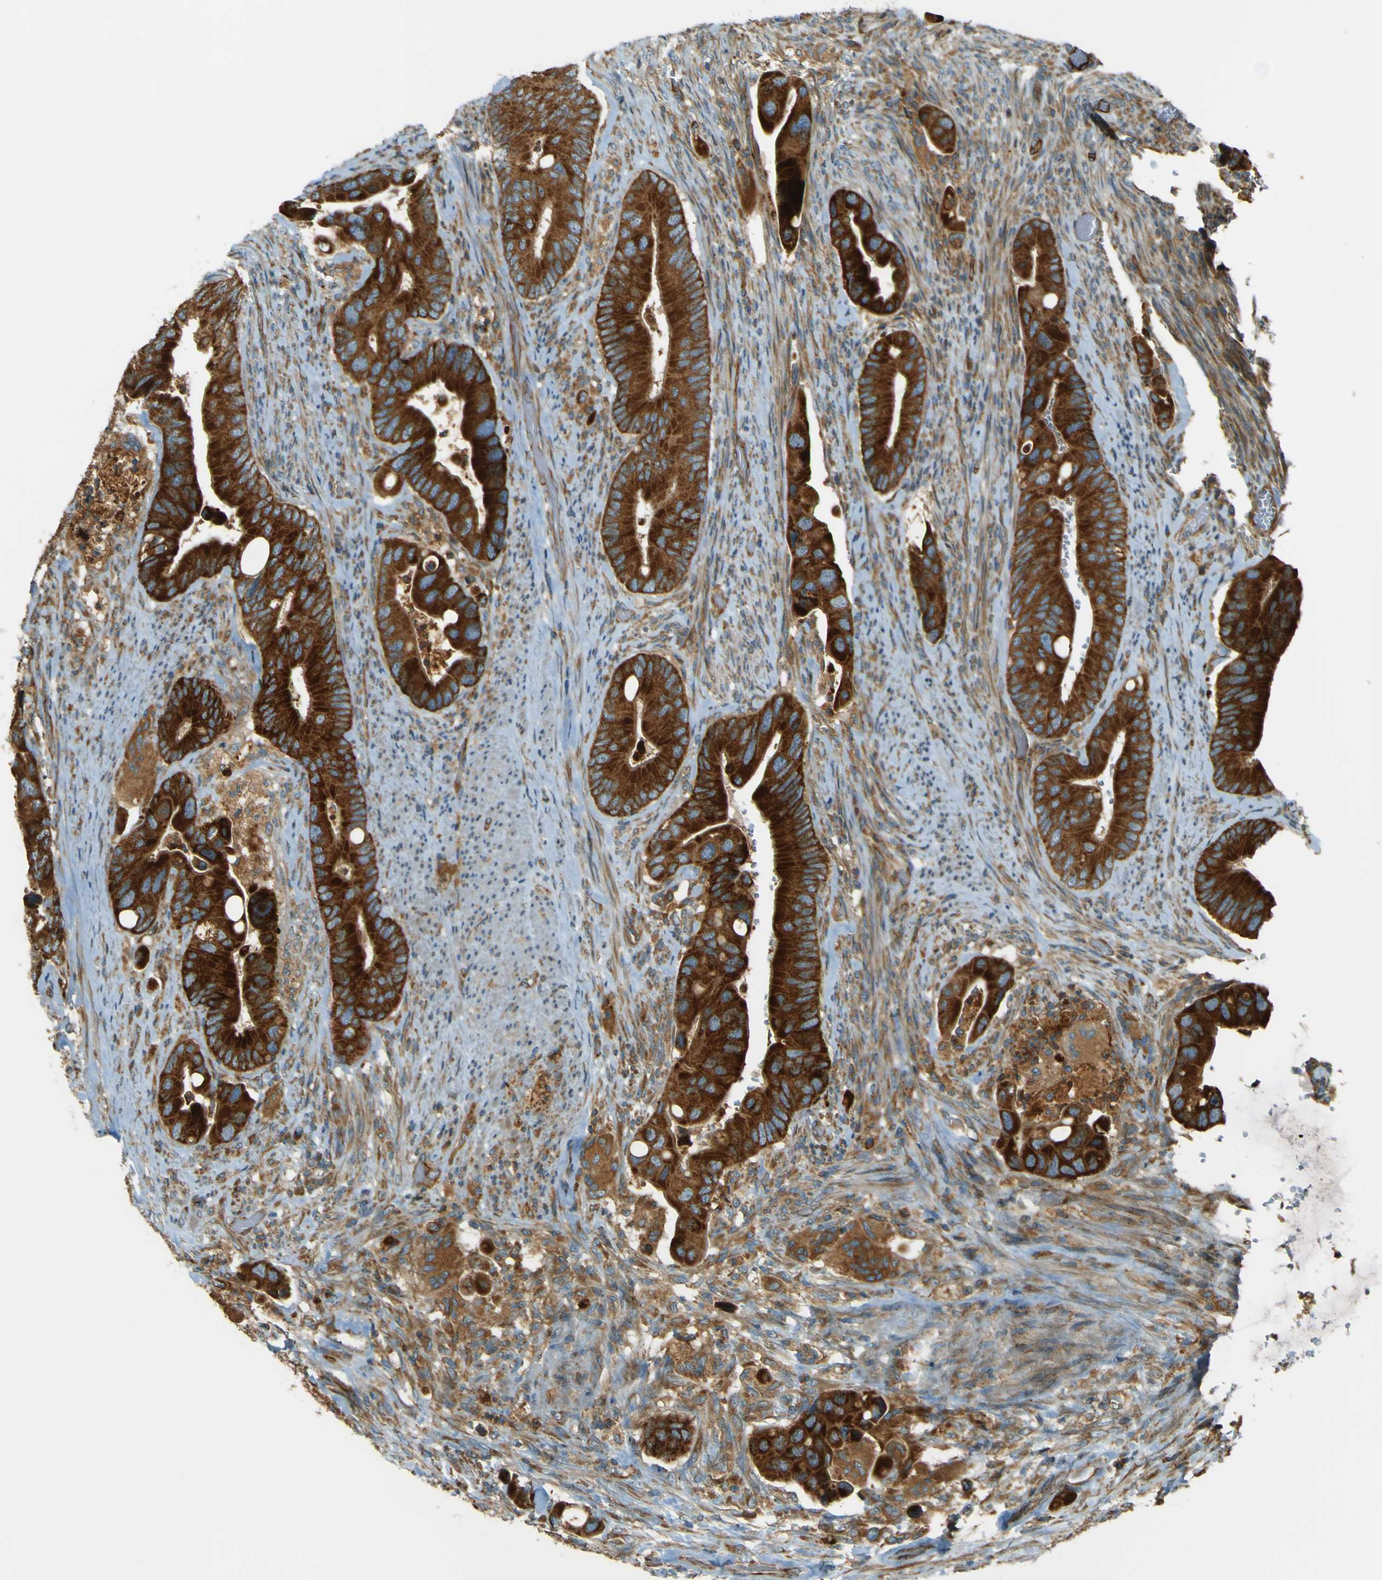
{"staining": {"intensity": "strong", "quantity": ">75%", "location": "cytoplasmic/membranous"}, "tissue": "colorectal cancer", "cell_type": "Tumor cells", "image_type": "cancer", "snomed": [{"axis": "morphology", "description": "Adenocarcinoma, NOS"}, {"axis": "topography", "description": "Rectum"}], "caption": "Colorectal adenocarcinoma tissue reveals strong cytoplasmic/membranous staining in about >75% of tumor cells (Stains: DAB in brown, nuclei in blue, Microscopy: brightfield microscopy at high magnification).", "gene": "DNAJC5", "patient": {"sex": "female", "age": 57}}